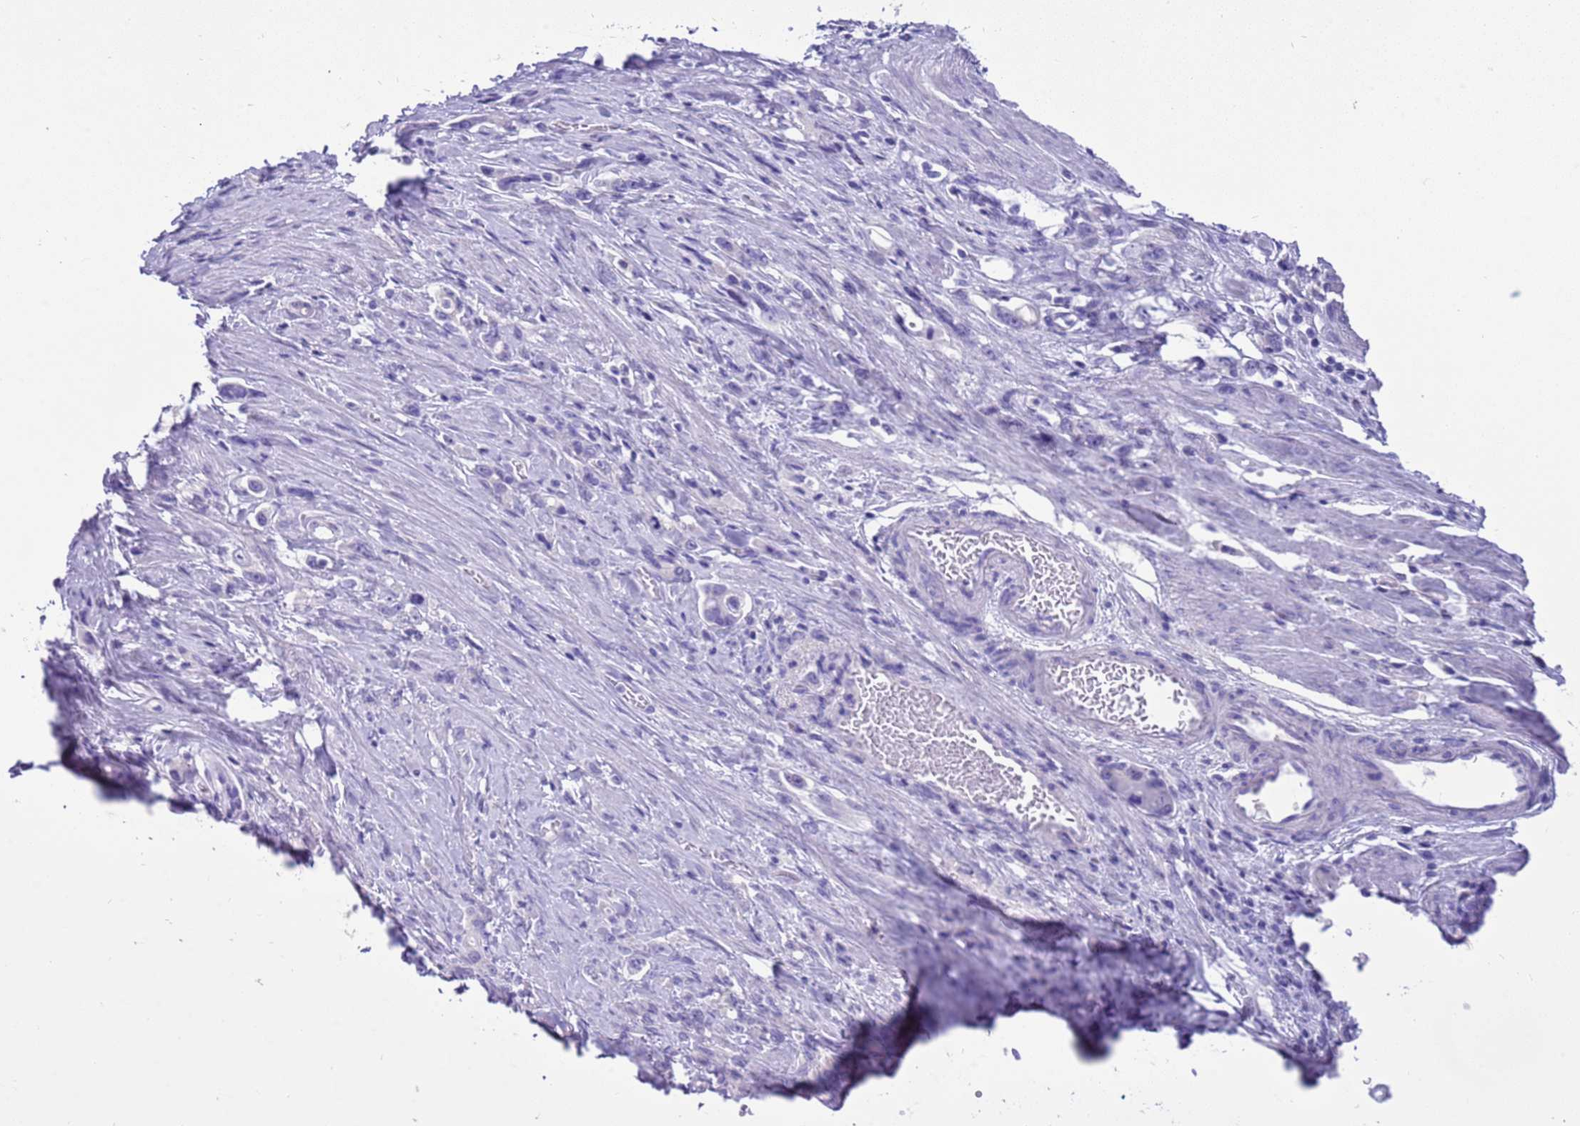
{"staining": {"intensity": "negative", "quantity": "none", "location": "none"}, "tissue": "stomach cancer", "cell_type": "Tumor cells", "image_type": "cancer", "snomed": [{"axis": "morphology", "description": "Adenocarcinoma, NOS"}, {"axis": "topography", "description": "Stomach, lower"}], "caption": "The histopathology image demonstrates no significant staining in tumor cells of stomach cancer.", "gene": "CPB1", "patient": {"sex": "female", "age": 43}}